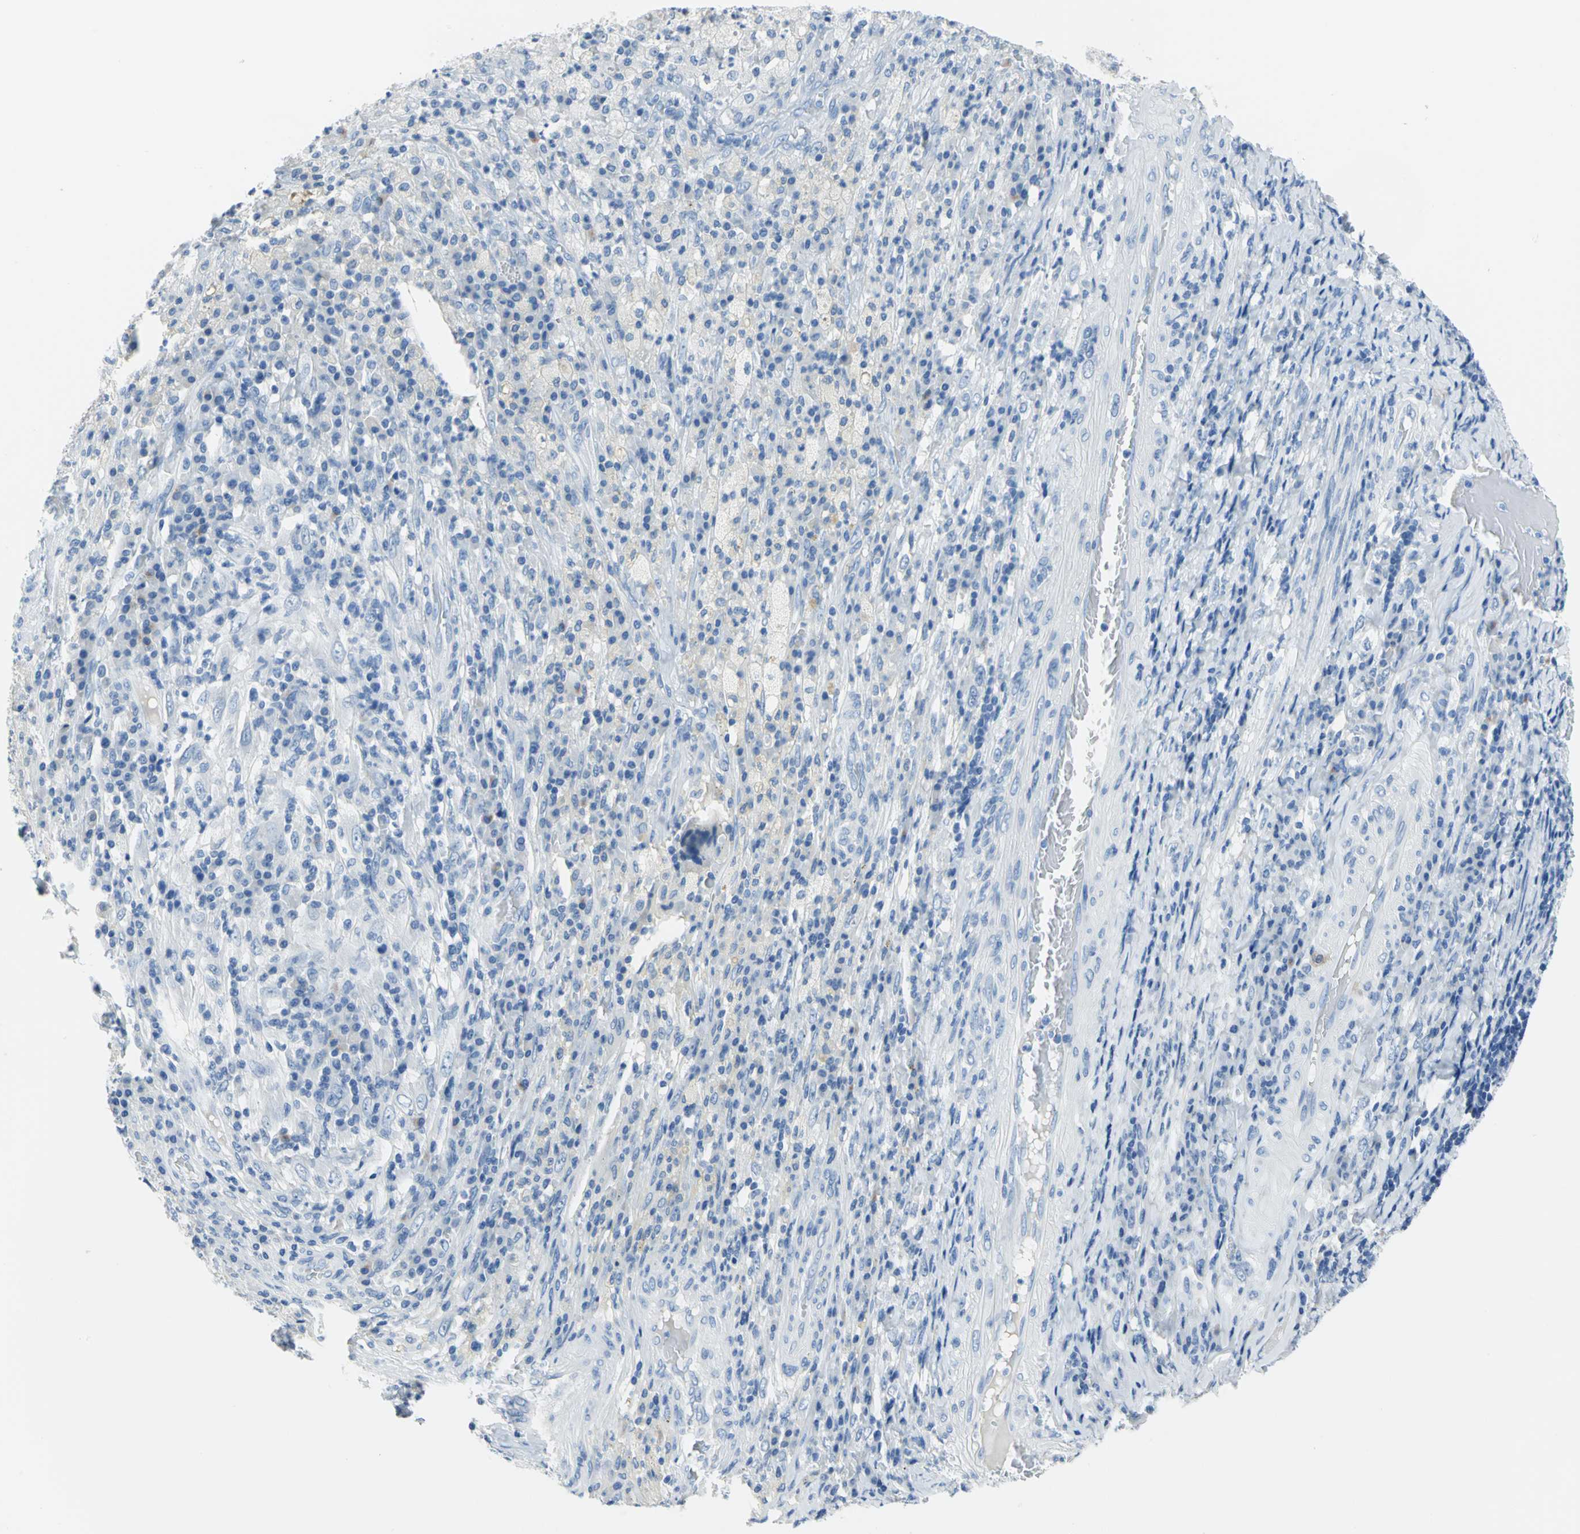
{"staining": {"intensity": "negative", "quantity": "none", "location": "none"}, "tissue": "testis cancer", "cell_type": "Tumor cells", "image_type": "cancer", "snomed": [{"axis": "morphology", "description": "Necrosis, NOS"}, {"axis": "morphology", "description": "Carcinoma, Embryonal, NOS"}, {"axis": "topography", "description": "Testis"}], "caption": "Immunohistochemistry histopathology image of testis cancer (embryonal carcinoma) stained for a protein (brown), which reveals no positivity in tumor cells. (DAB immunohistochemistry visualized using brightfield microscopy, high magnification).", "gene": "PKLR", "patient": {"sex": "male", "age": 19}}